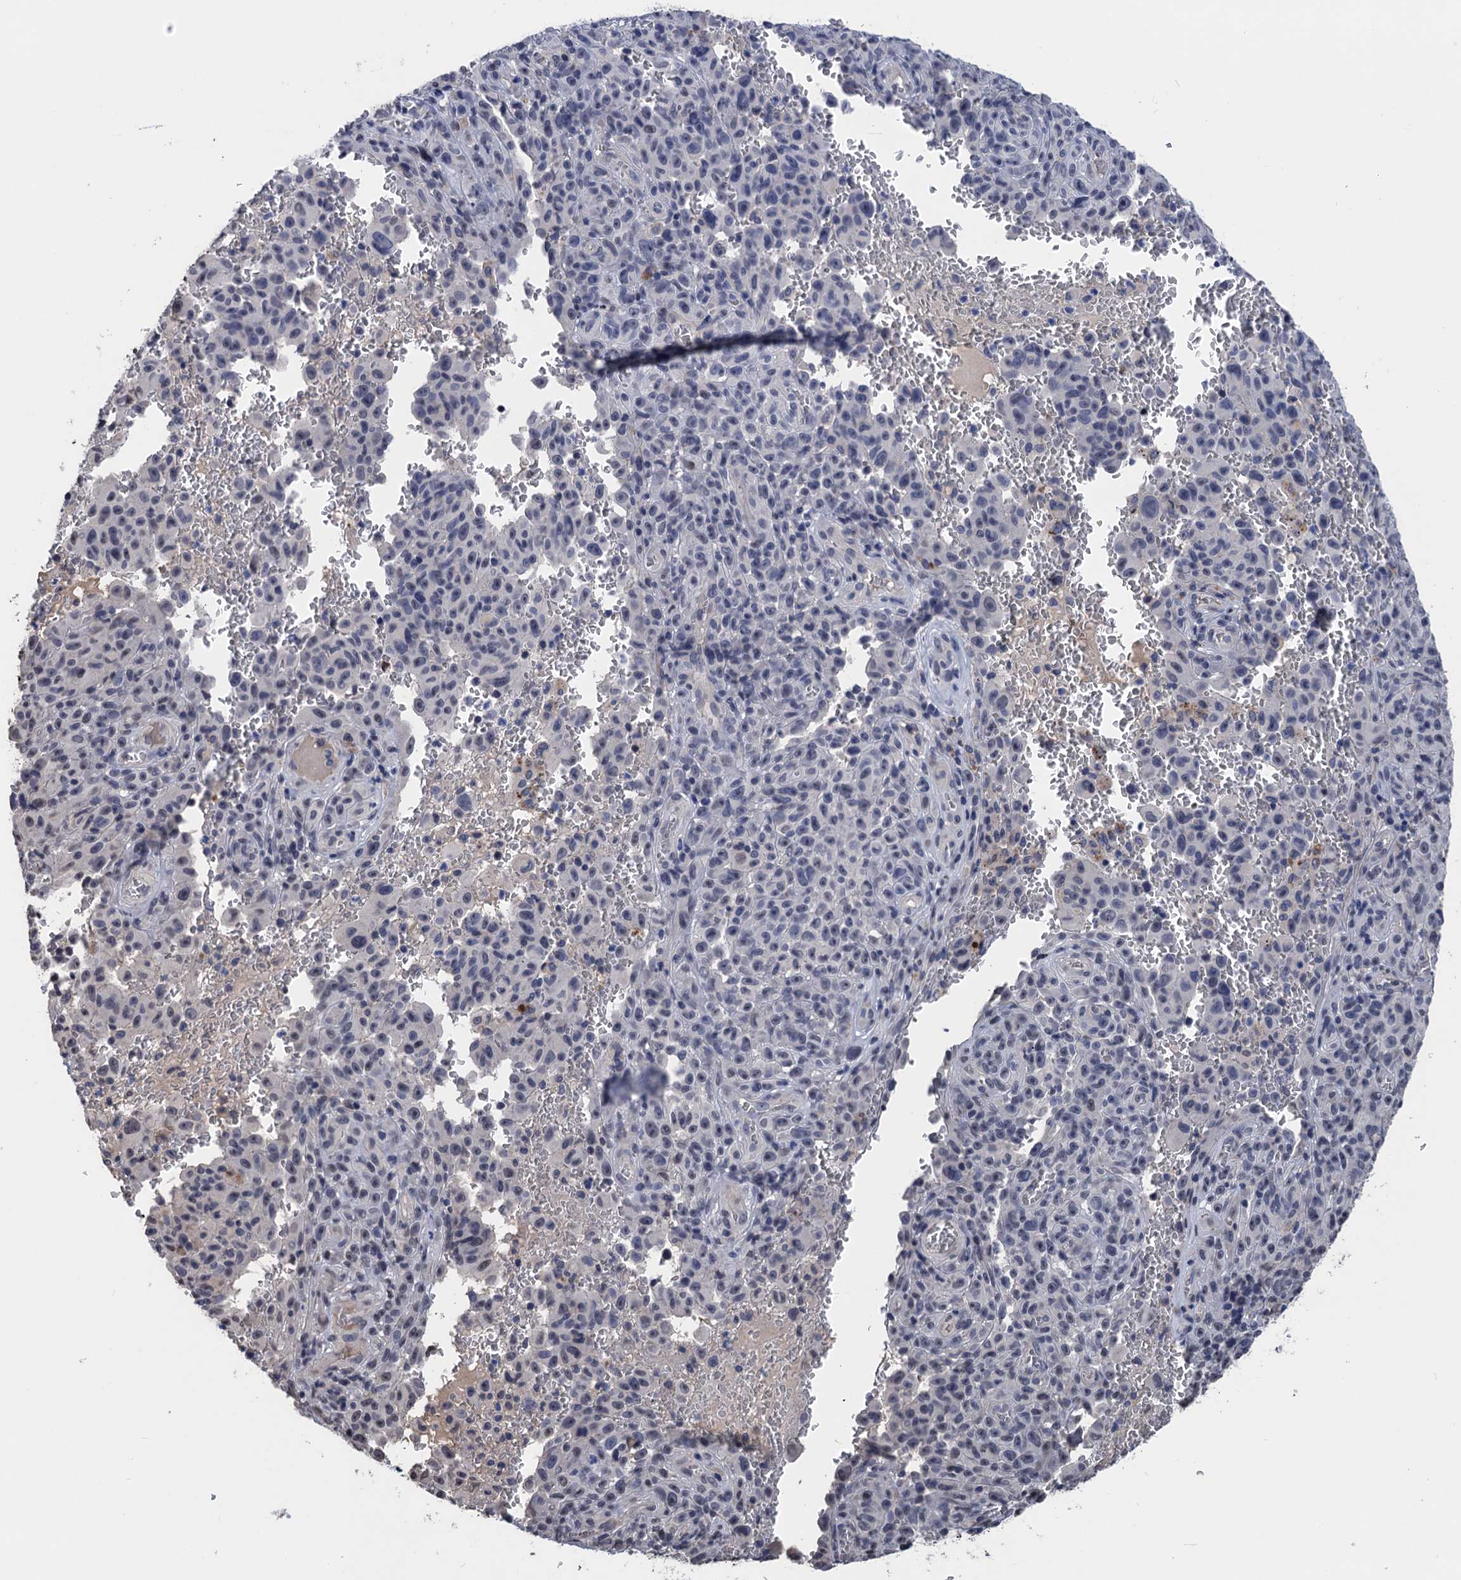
{"staining": {"intensity": "negative", "quantity": "none", "location": "none"}, "tissue": "melanoma", "cell_type": "Tumor cells", "image_type": "cancer", "snomed": [{"axis": "morphology", "description": "Malignant melanoma, NOS"}, {"axis": "topography", "description": "Skin"}], "caption": "High power microscopy histopathology image of an immunohistochemistry (IHC) micrograph of malignant melanoma, revealing no significant expression in tumor cells.", "gene": "ART5", "patient": {"sex": "female", "age": 82}}